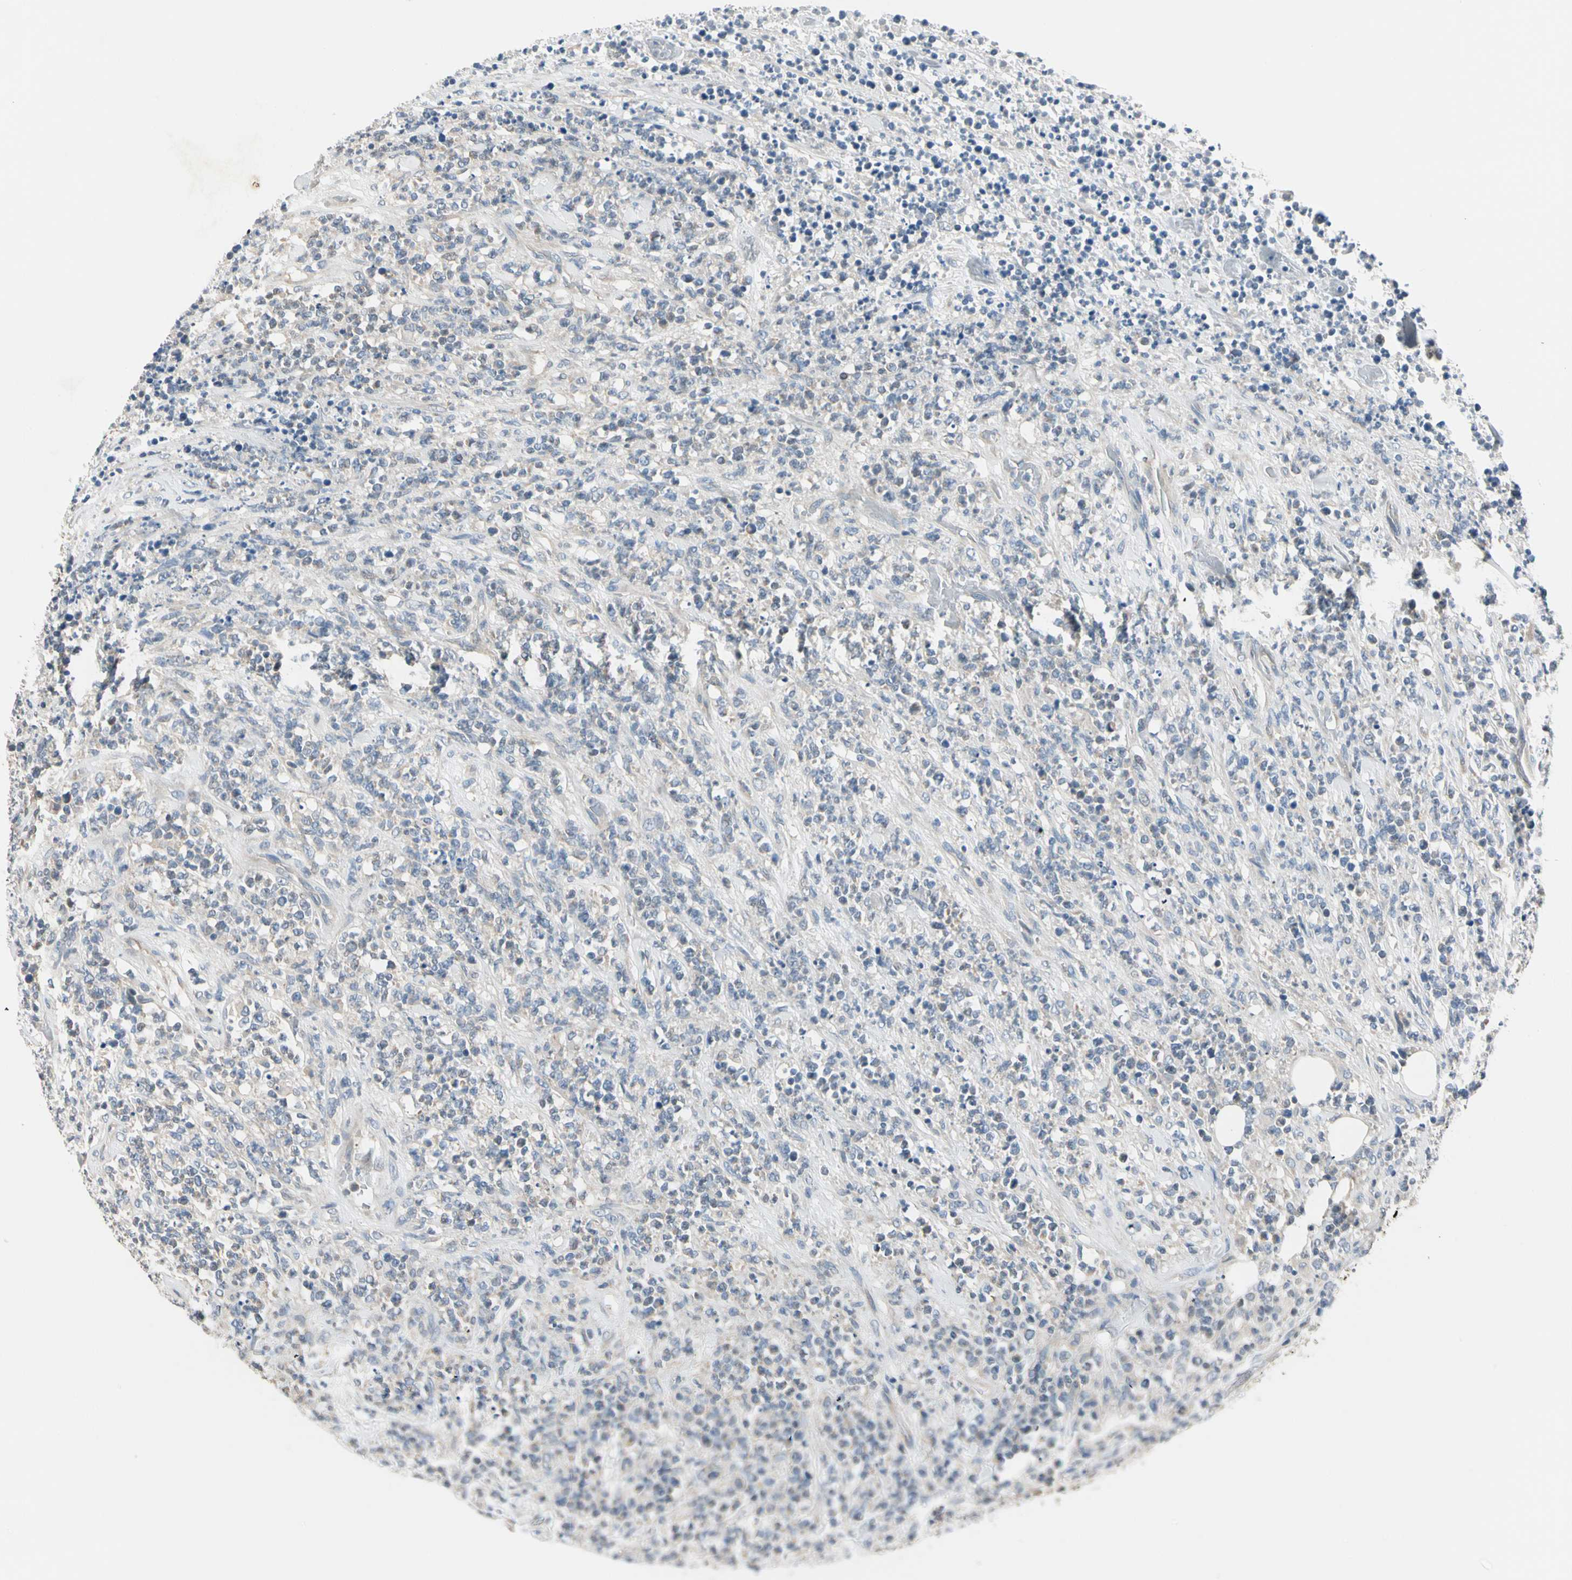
{"staining": {"intensity": "weak", "quantity": "<25%", "location": "cytoplasmic/membranous"}, "tissue": "lymphoma", "cell_type": "Tumor cells", "image_type": "cancer", "snomed": [{"axis": "morphology", "description": "Malignant lymphoma, non-Hodgkin's type, High grade"}, {"axis": "topography", "description": "Soft tissue"}], "caption": "Lymphoma stained for a protein using immunohistochemistry (IHC) shows no positivity tumor cells.", "gene": "GPR153", "patient": {"sex": "male", "age": 18}}